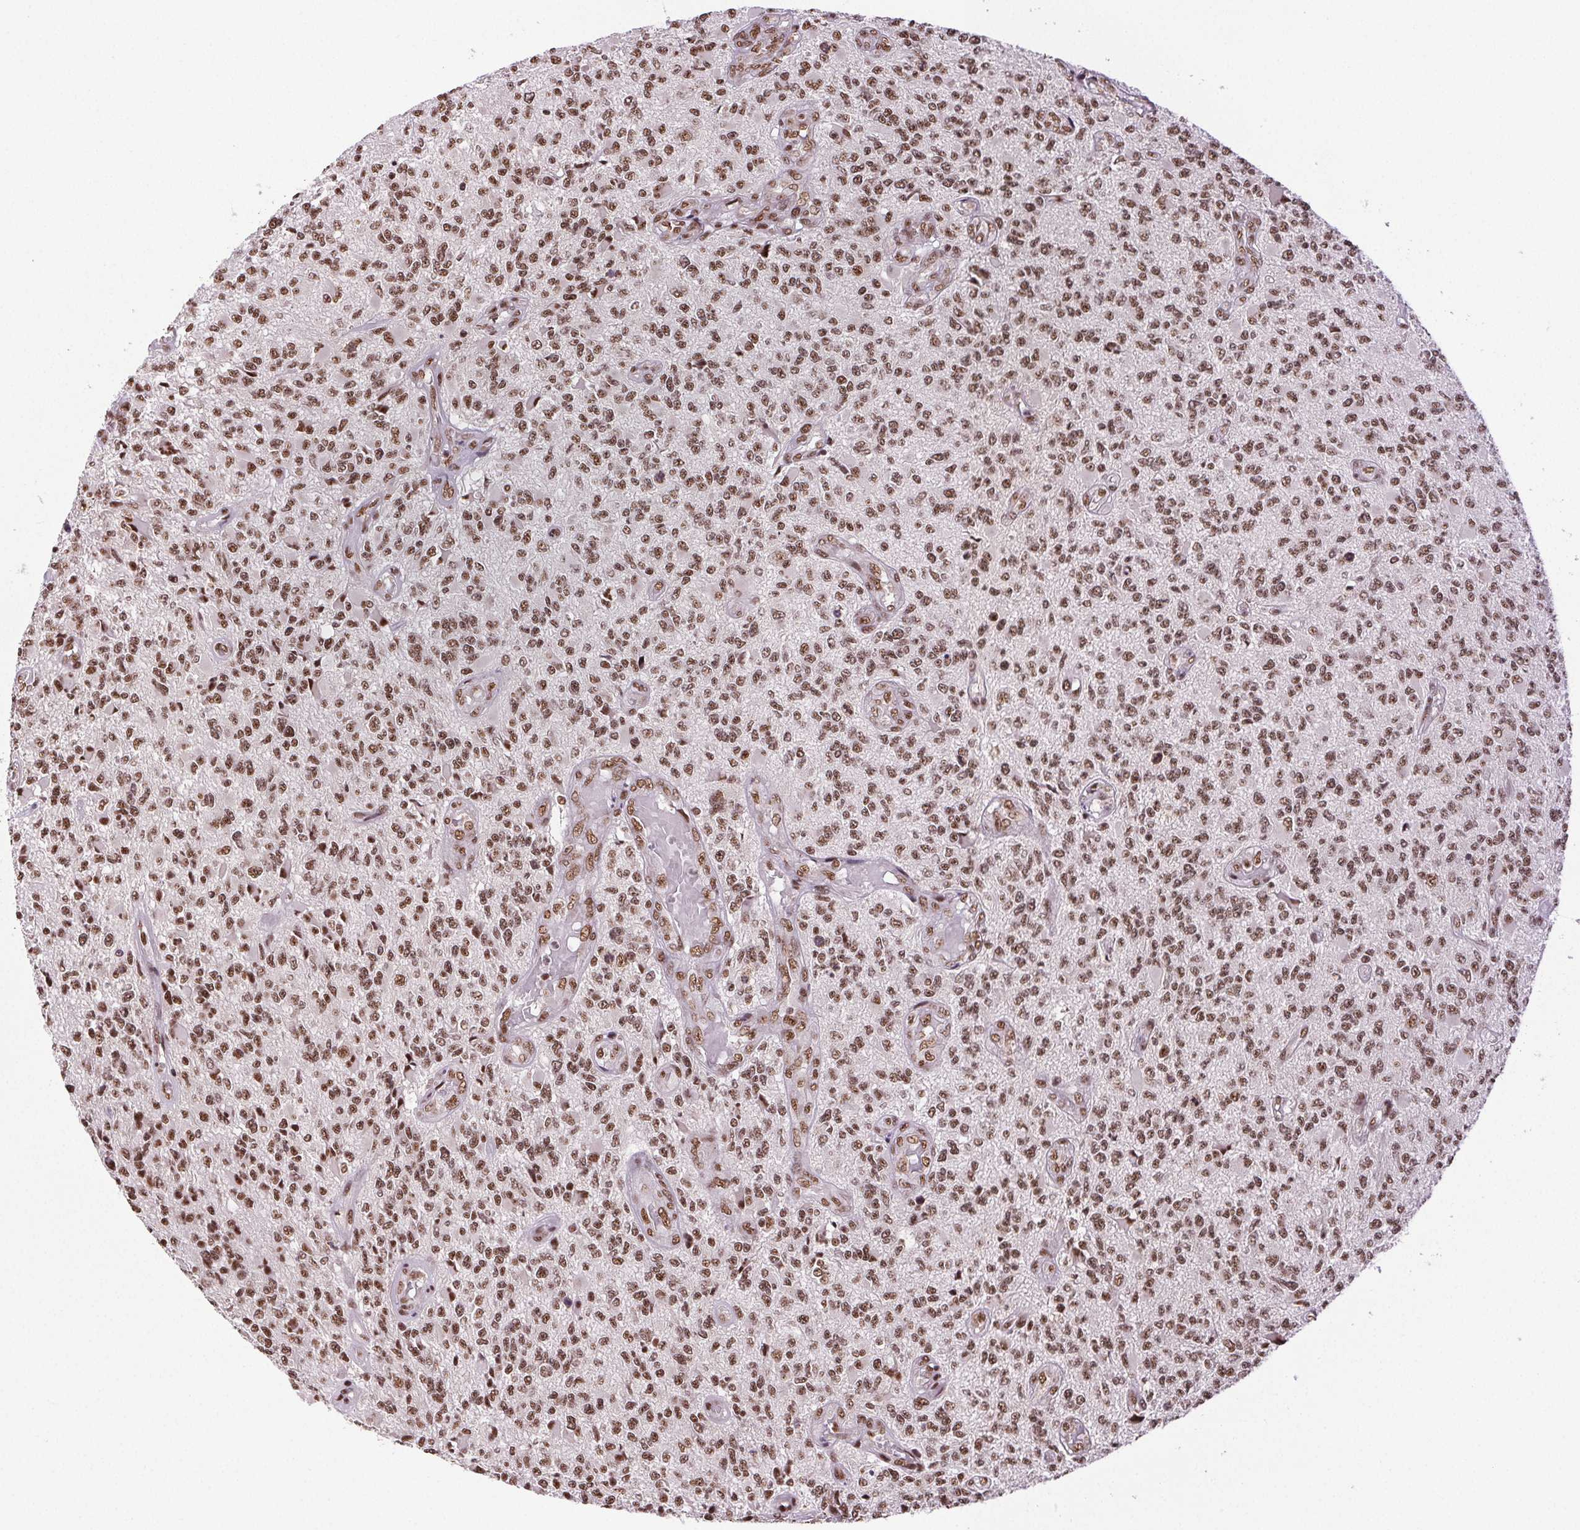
{"staining": {"intensity": "moderate", "quantity": ">75%", "location": "nuclear"}, "tissue": "glioma", "cell_type": "Tumor cells", "image_type": "cancer", "snomed": [{"axis": "morphology", "description": "Glioma, malignant, High grade"}, {"axis": "topography", "description": "Brain"}], "caption": "This is a micrograph of immunohistochemistry (IHC) staining of glioma, which shows moderate expression in the nuclear of tumor cells.", "gene": "IK", "patient": {"sex": "female", "age": 63}}